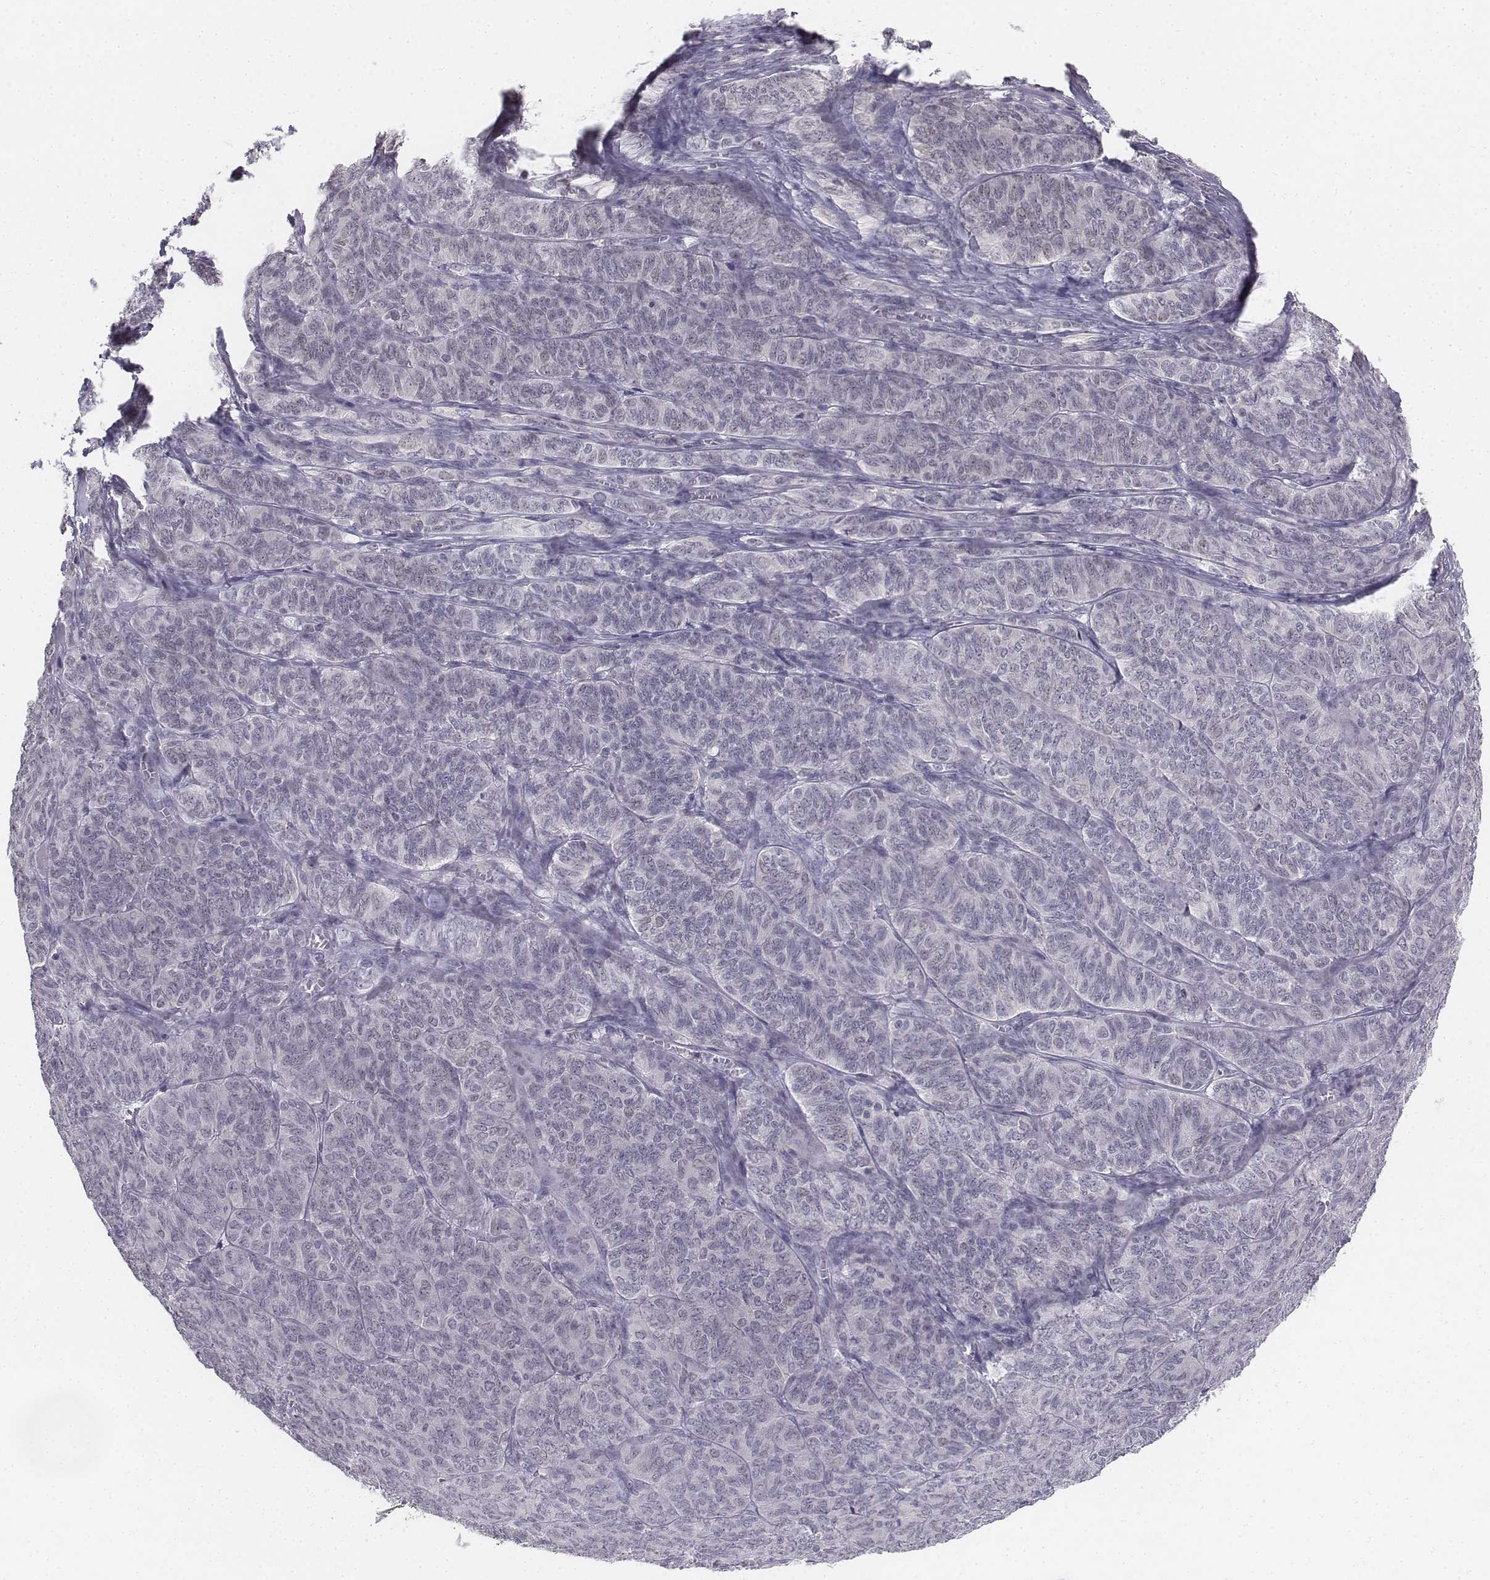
{"staining": {"intensity": "negative", "quantity": "none", "location": "none"}, "tissue": "ovarian cancer", "cell_type": "Tumor cells", "image_type": "cancer", "snomed": [{"axis": "morphology", "description": "Carcinoma, endometroid"}, {"axis": "topography", "description": "Ovary"}], "caption": "This micrograph is of endometroid carcinoma (ovarian) stained with immunohistochemistry to label a protein in brown with the nuclei are counter-stained blue. There is no expression in tumor cells.", "gene": "PENK", "patient": {"sex": "female", "age": 80}}